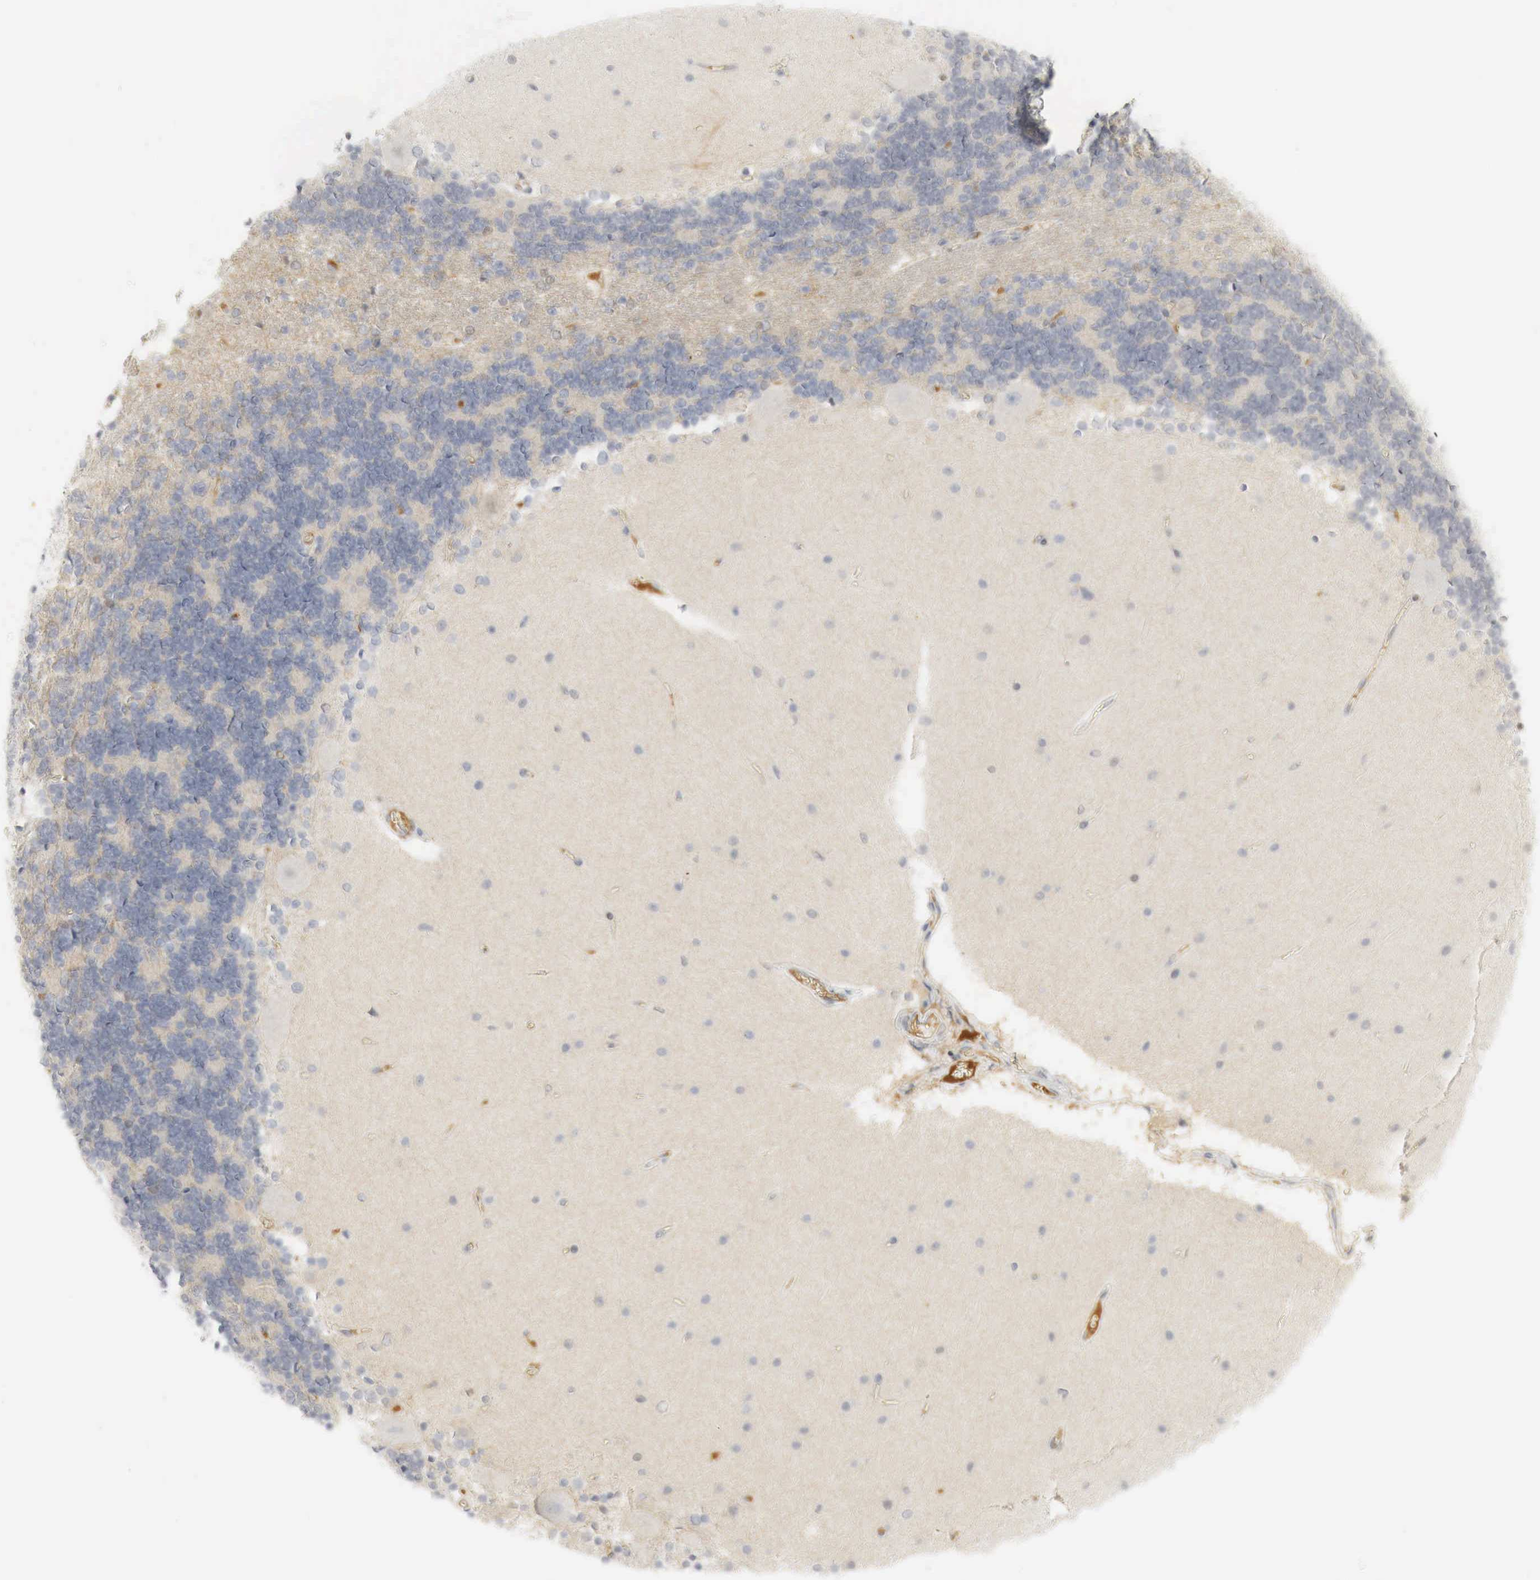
{"staining": {"intensity": "negative", "quantity": "none", "location": "none"}, "tissue": "cerebellum", "cell_type": "Cells in granular layer", "image_type": "normal", "snomed": [{"axis": "morphology", "description": "Normal tissue, NOS"}, {"axis": "topography", "description": "Cerebellum"}], "caption": "Immunohistochemical staining of unremarkable human cerebellum displays no significant staining in cells in granular layer.", "gene": "MYC", "patient": {"sex": "female", "age": 54}}